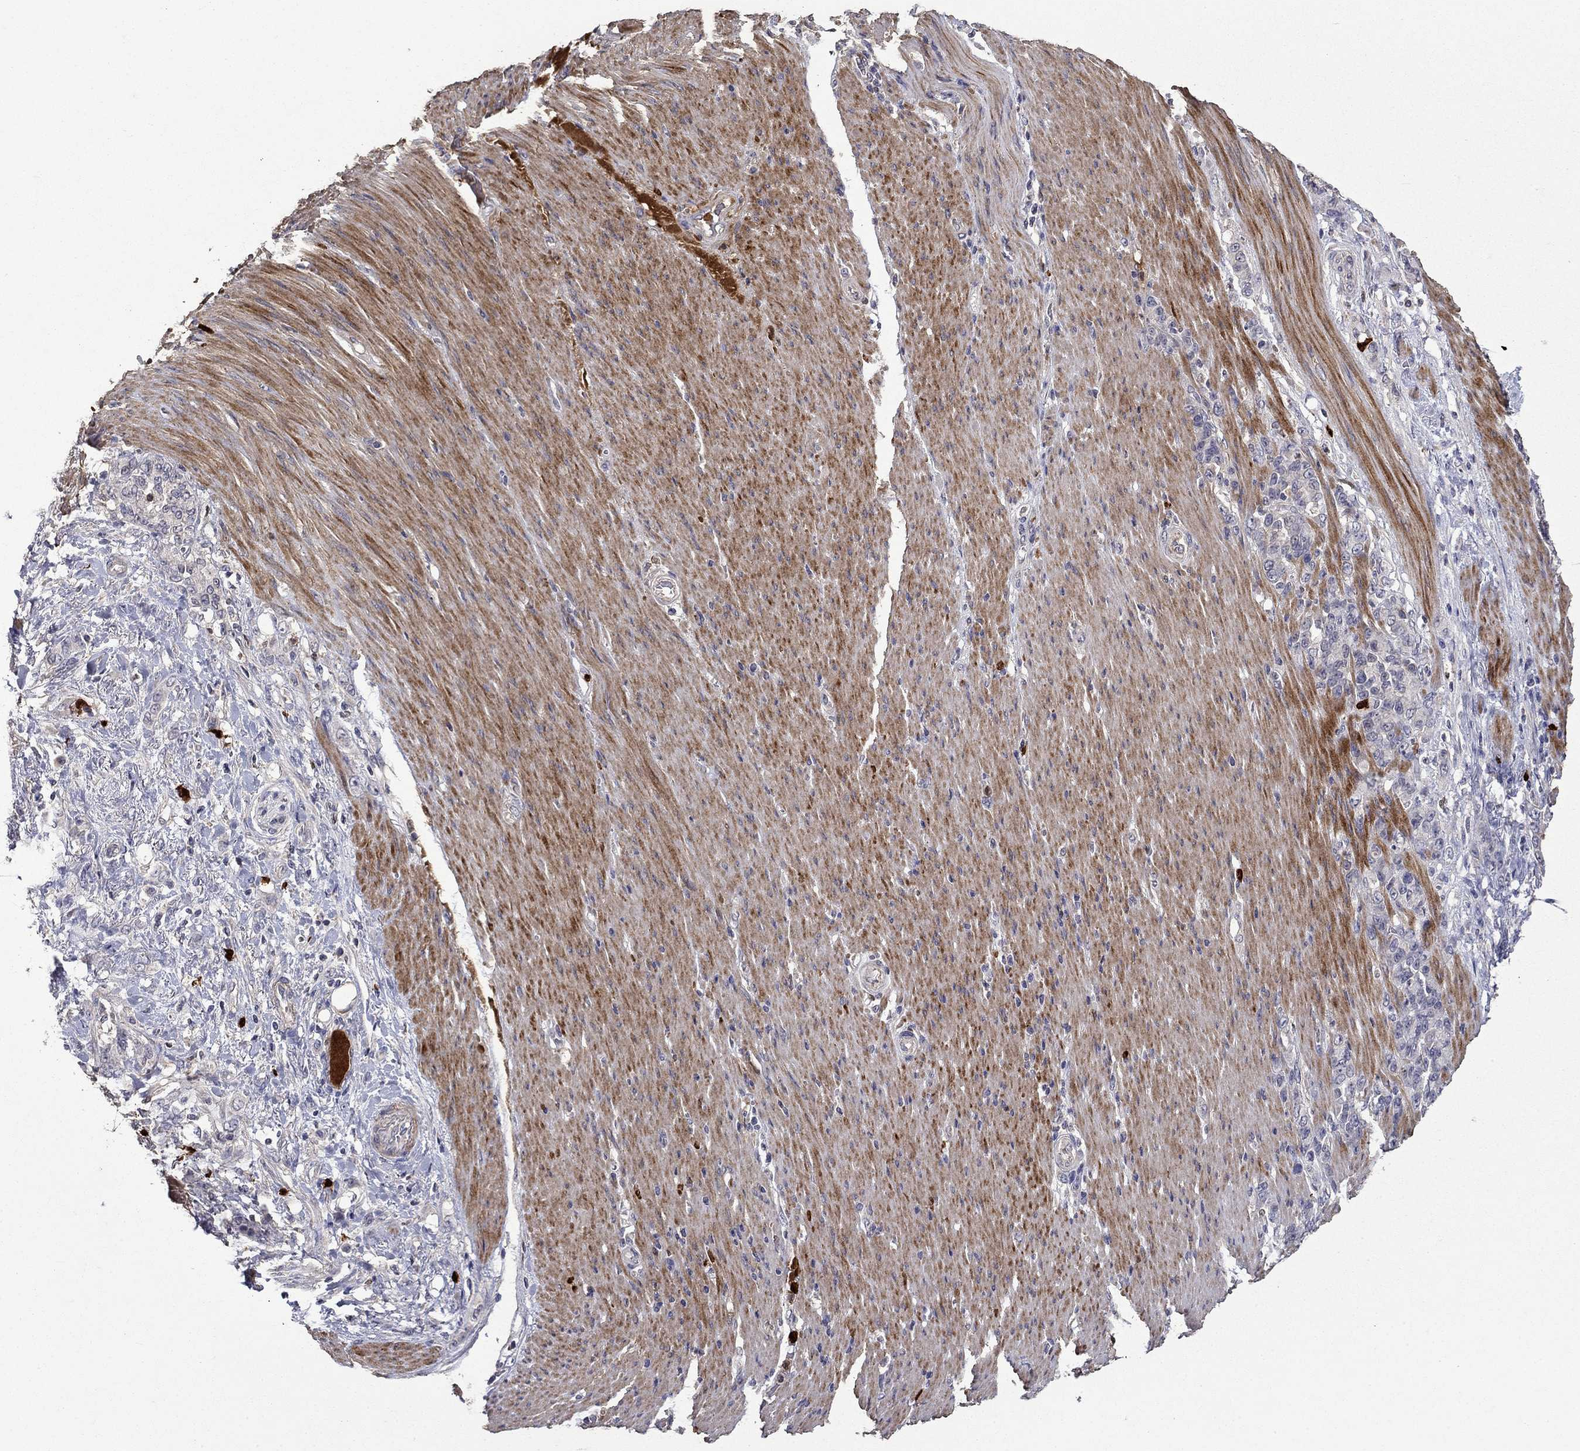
{"staining": {"intensity": "negative", "quantity": "none", "location": "none"}, "tissue": "stomach cancer", "cell_type": "Tumor cells", "image_type": "cancer", "snomed": [{"axis": "morphology", "description": "Normal tissue, NOS"}, {"axis": "morphology", "description": "Adenocarcinoma, NOS"}, {"axis": "topography", "description": "Stomach"}], "caption": "IHC of human adenocarcinoma (stomach) shows no expression in tumor cells.", "gene": "SATB1", "patient": {"sex": "female", "age": 79}}